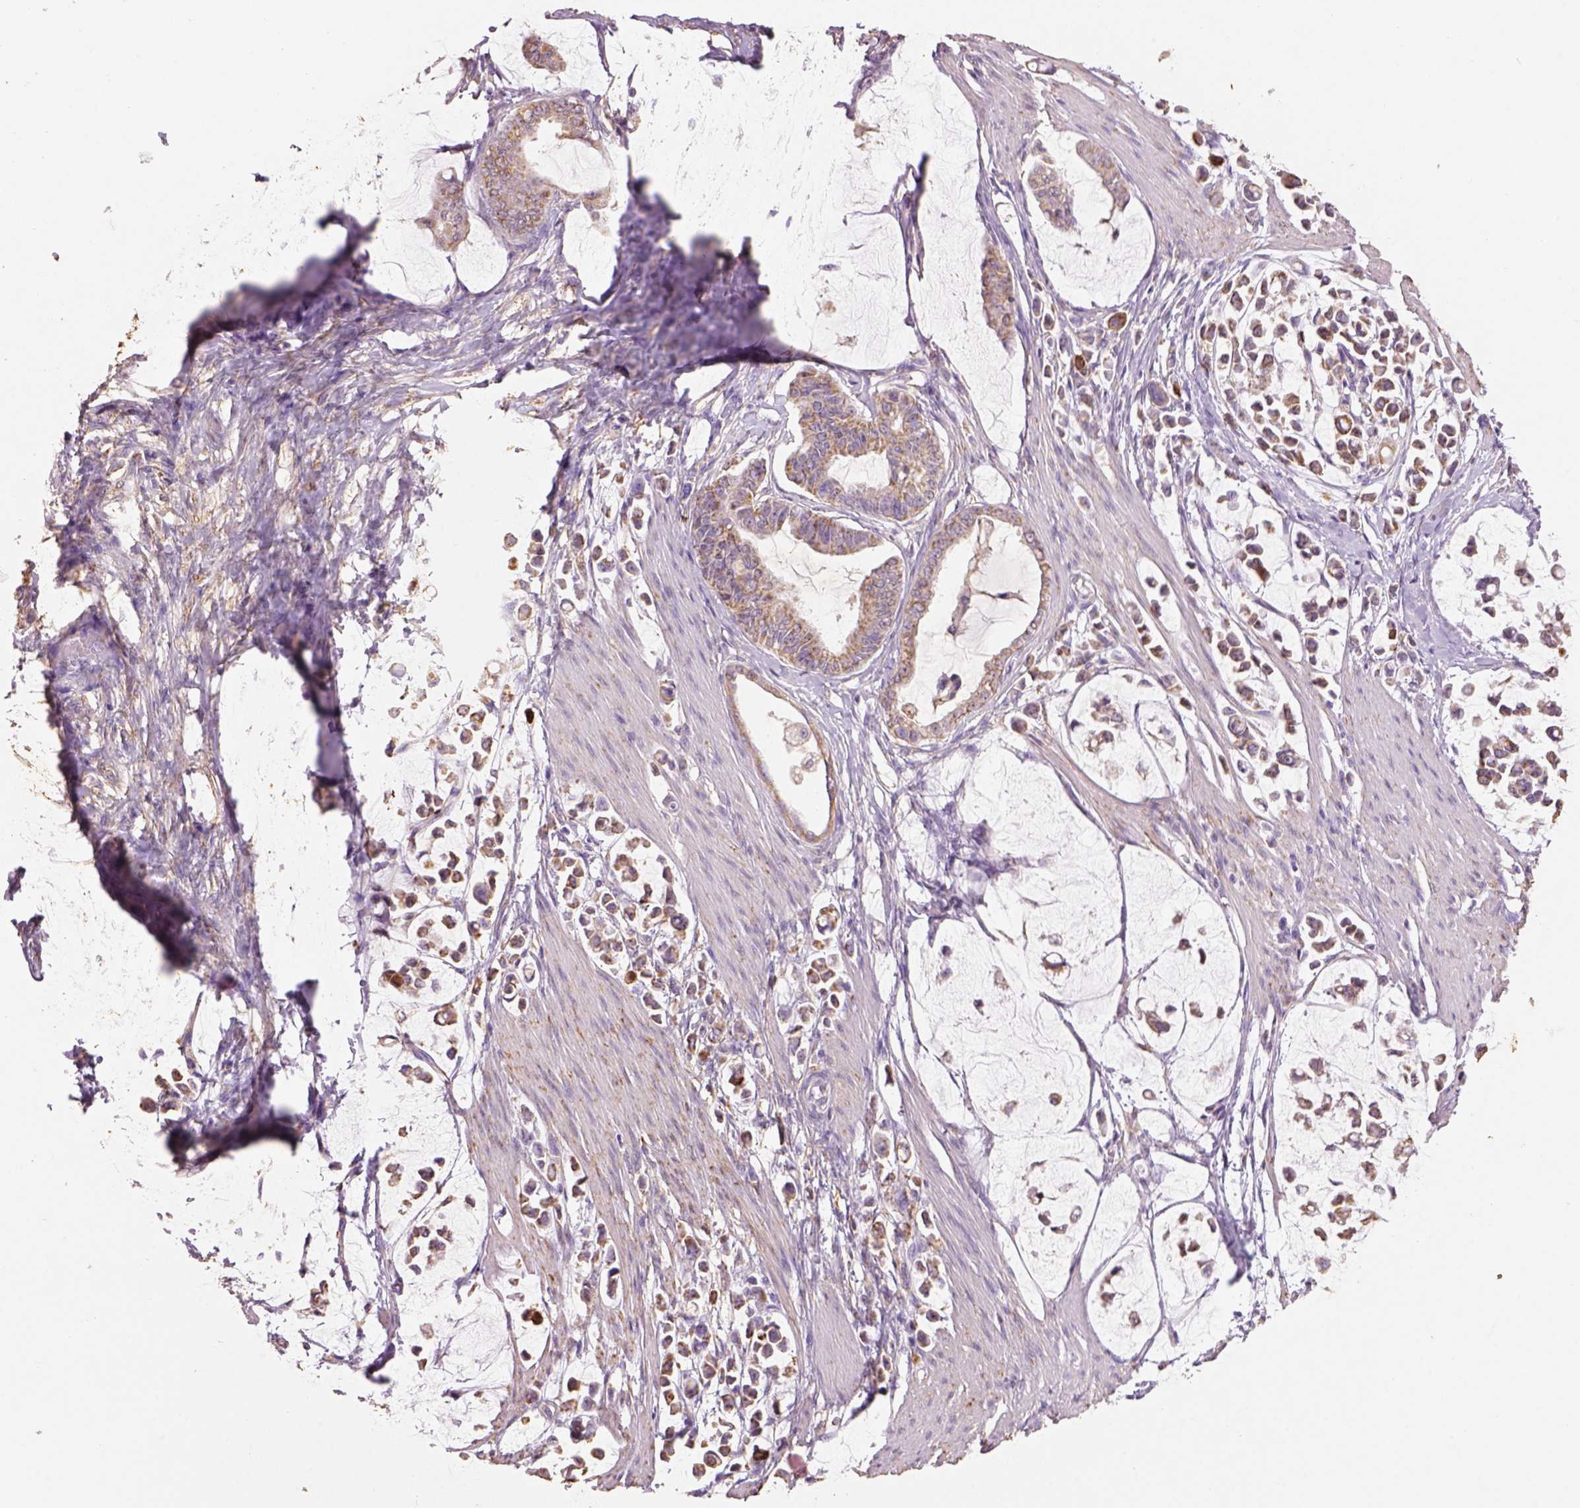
{"staining": {"intensity": "strong", "quantity": ">75%", "location": "cytoplasmic/membranous"}, "tissue": "stomach cancer", "cell_type": "Tumor cells", "image_type": "cancer", "snomed": [{"axis": "morphology", "description": "Adenocarcinoma, NOS"}, {"axis": "topography", "description": "Stomach"}], "caption": "Human adenocarcinoma (stomach) stained for a protein (brown) demonstrates strong cytoplasmic/membranous positive positivity in about >75% of tumor cells.", "gene": "AP2B1", "patient": {"sex": "male", "age": 82}}